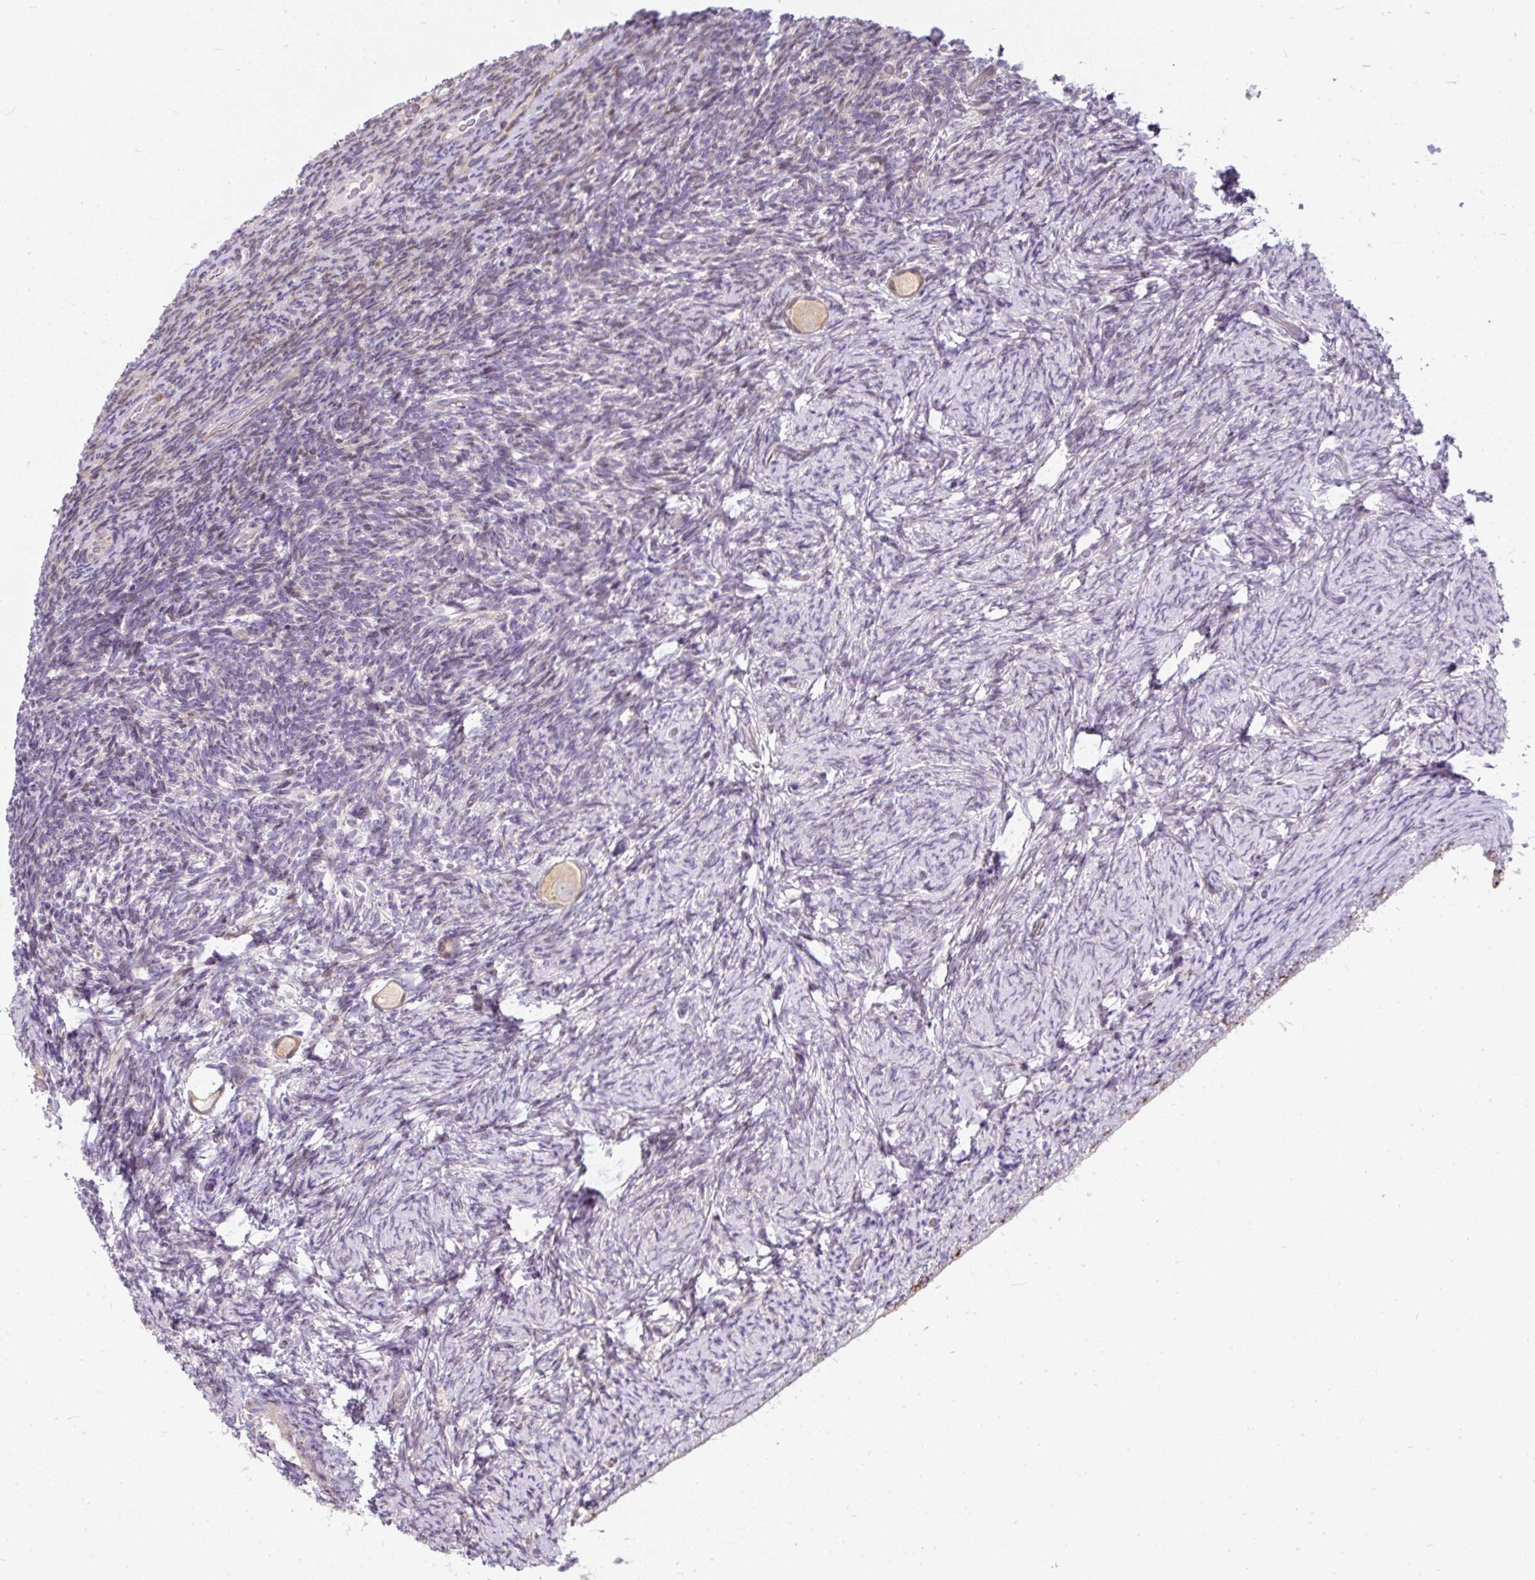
{"staining": {"intensity": "weak", "quantity": ">75%", "location": "cytoplasmic/membranous"}, "tissue": "ovary", "cell_type": "Follicle cells", "image_type": "normal", "snomed": [{"axis": "morphology", "description": "Normal tissue, NOS"}, {"axis": "topography", "description": "Ovary"}], "caption": "Immunohistochemistry (IHC) staining of benign ovary, which exhibits low levels of weak cytoplasmic/membranous positivity in about >75% of follicle cells indicating weak cytoplasmic/membranous protein expression. The staining was performed using DAB (brown) for protein detection and nuclei were counterstained in hematoxylin (blue).", "gene": "PUS7L", "patient": {"sex": "female", "age": 34}}